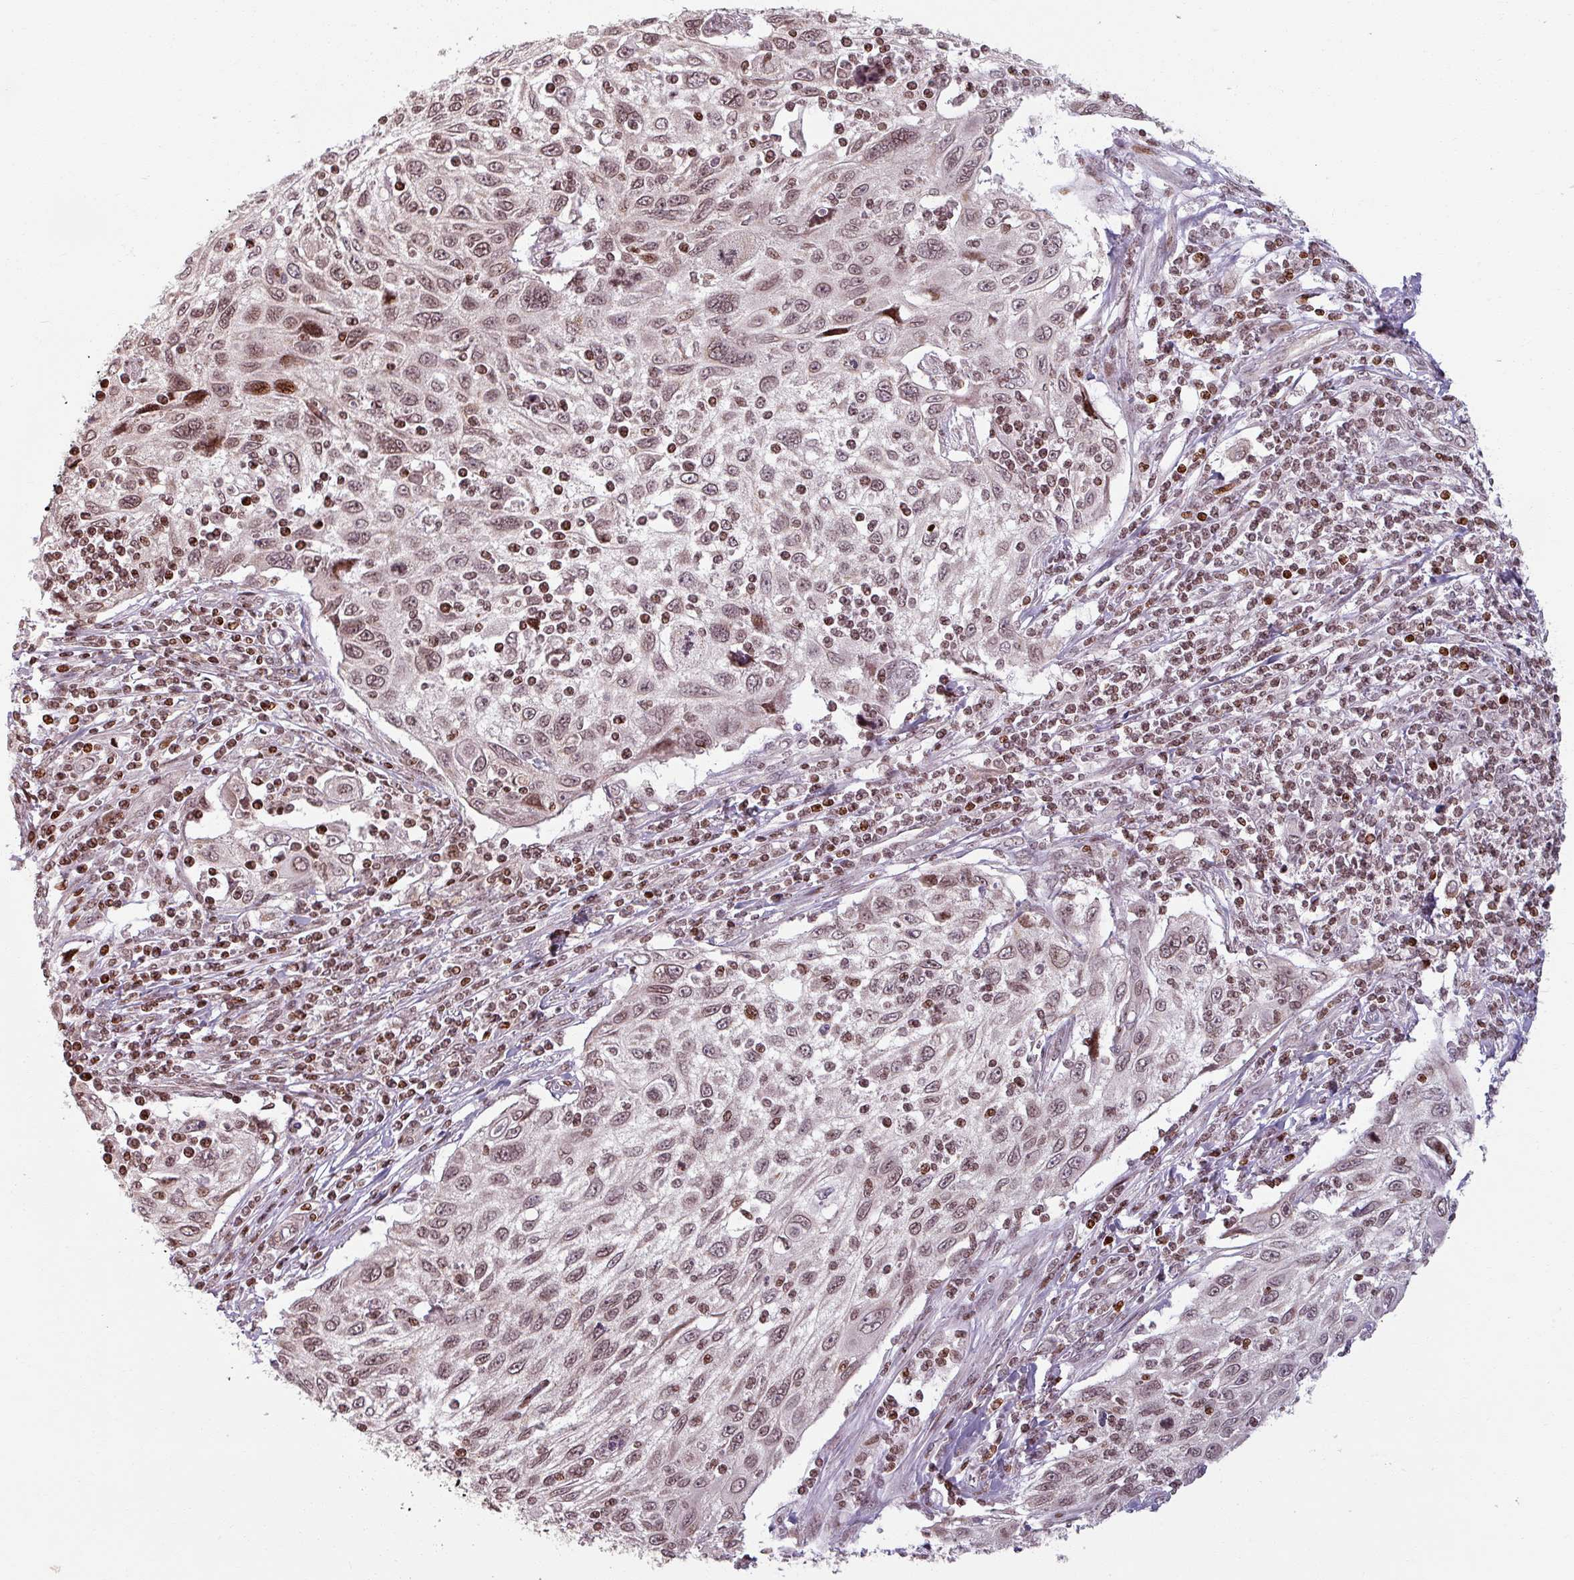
{"staining": {"intensity": "moderate", "quantity": ">75%", "location": "nuclear"}, "tissue": "cervical cancer", "cell_type": "Tumor cells", "image_type": "cancer", "snomed": [{"axis": "morphology", "description": "Squamous cell carcinoma, NOS"}, {"axis": "topography", "description": "Cervix"}], "caption": "Human cervical cancer (squamous cell carcinoma) stained with a protein marker shows moderate staining in tumor cells.", "gene": "NCOR1", "patient": {"sex": "female", "age": 70}}